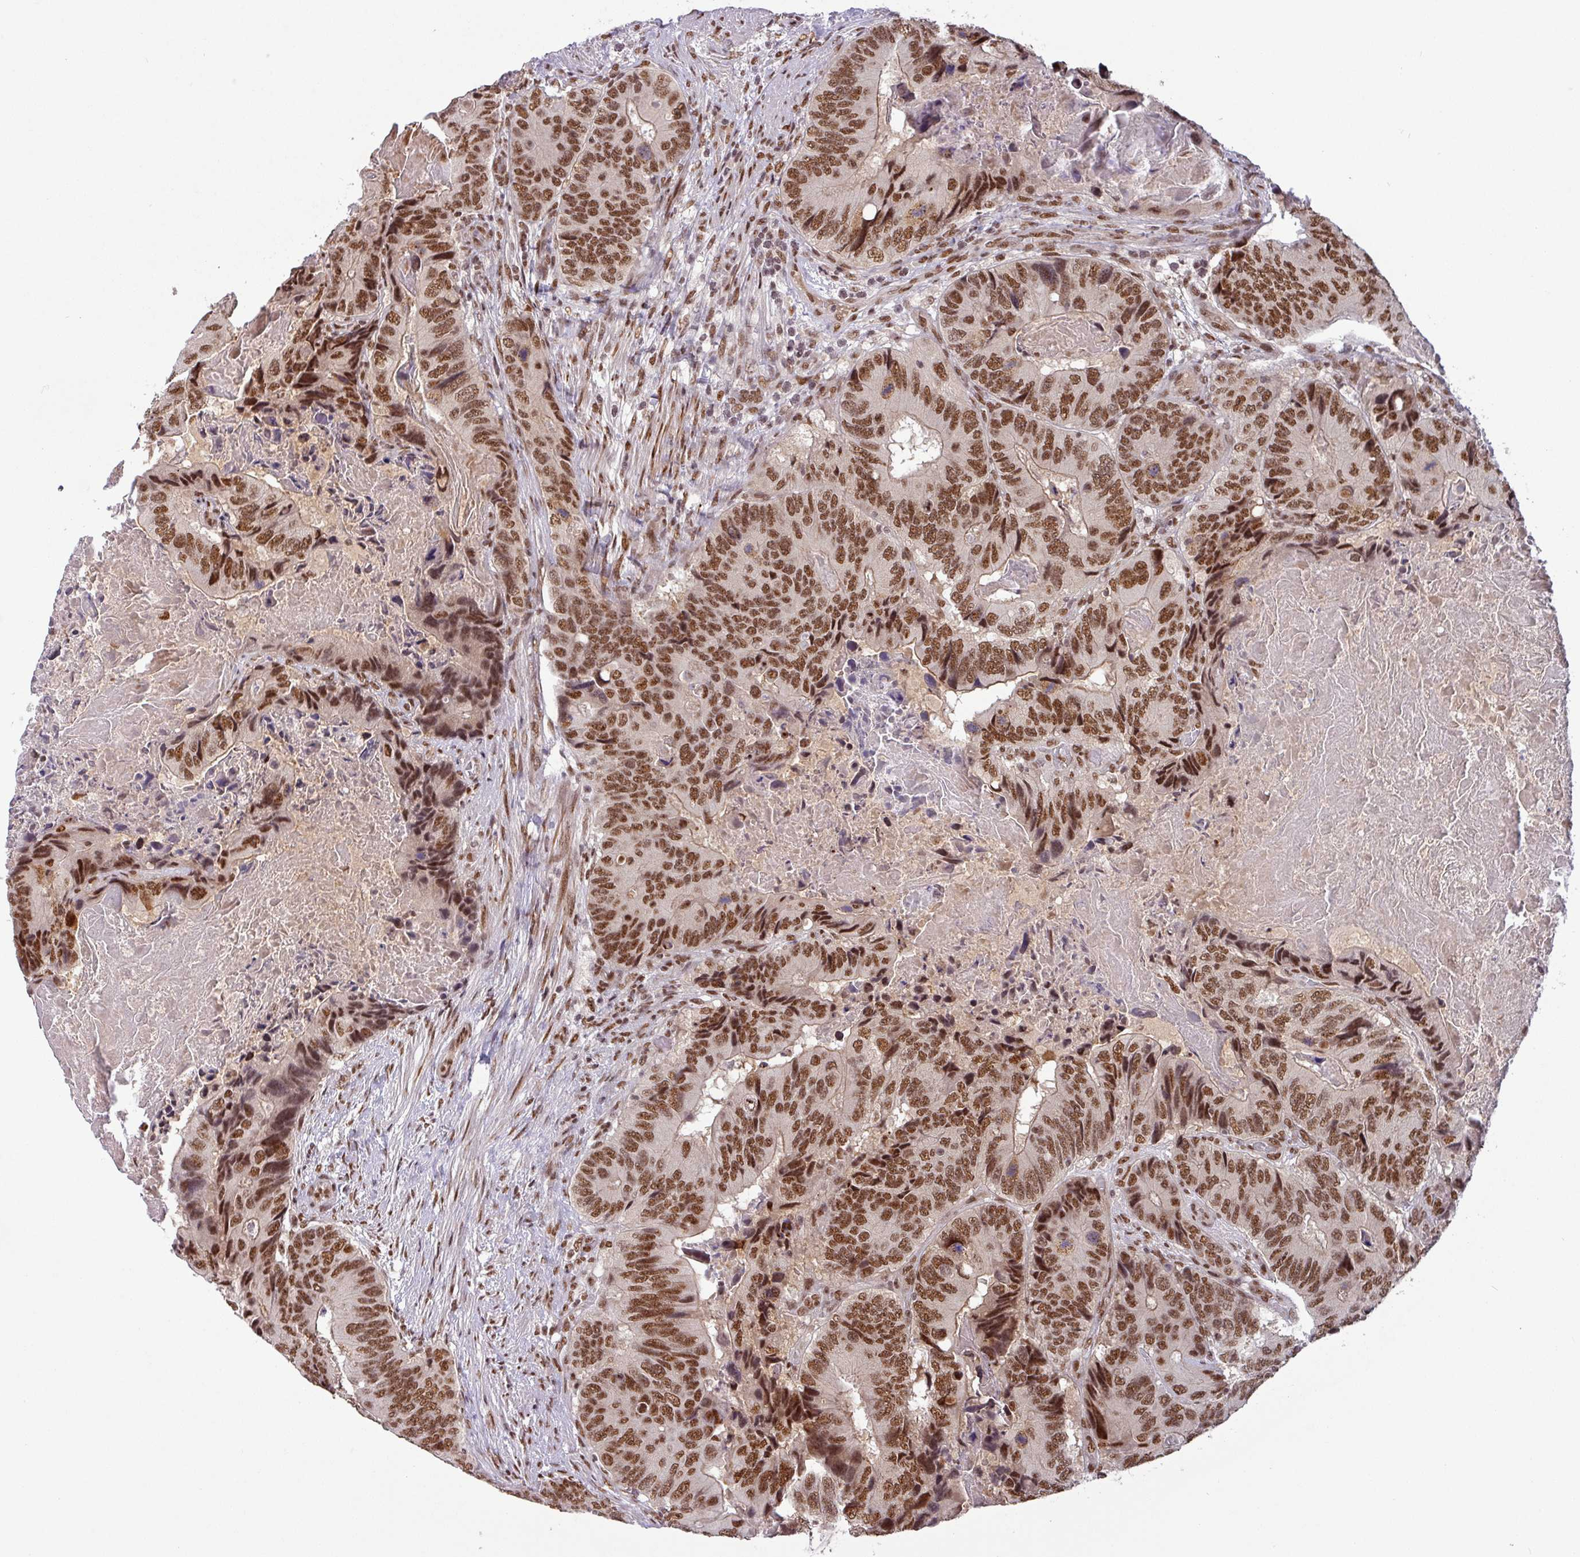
{"staining": {"intensity": "moderate", "quantity": ">75%", "location": "nuclear"}, "tissue": "colorectal cancer", "cell_type": "Tumor cells", "image_type": "cancer", "snomed": [{"axis": "morphology", "description": "Adenocarcinoma, NOS"}, {"axis": "topography", "description": "Colon"}], "caption": "Adenocarcinoma (colorectal) stained with a brown dye demonstrates moderate nuclear positive staining in approximately >75% of tumor cells.", "gene": "SRSF2", "patient": {"sex": "male", "age": 84}}